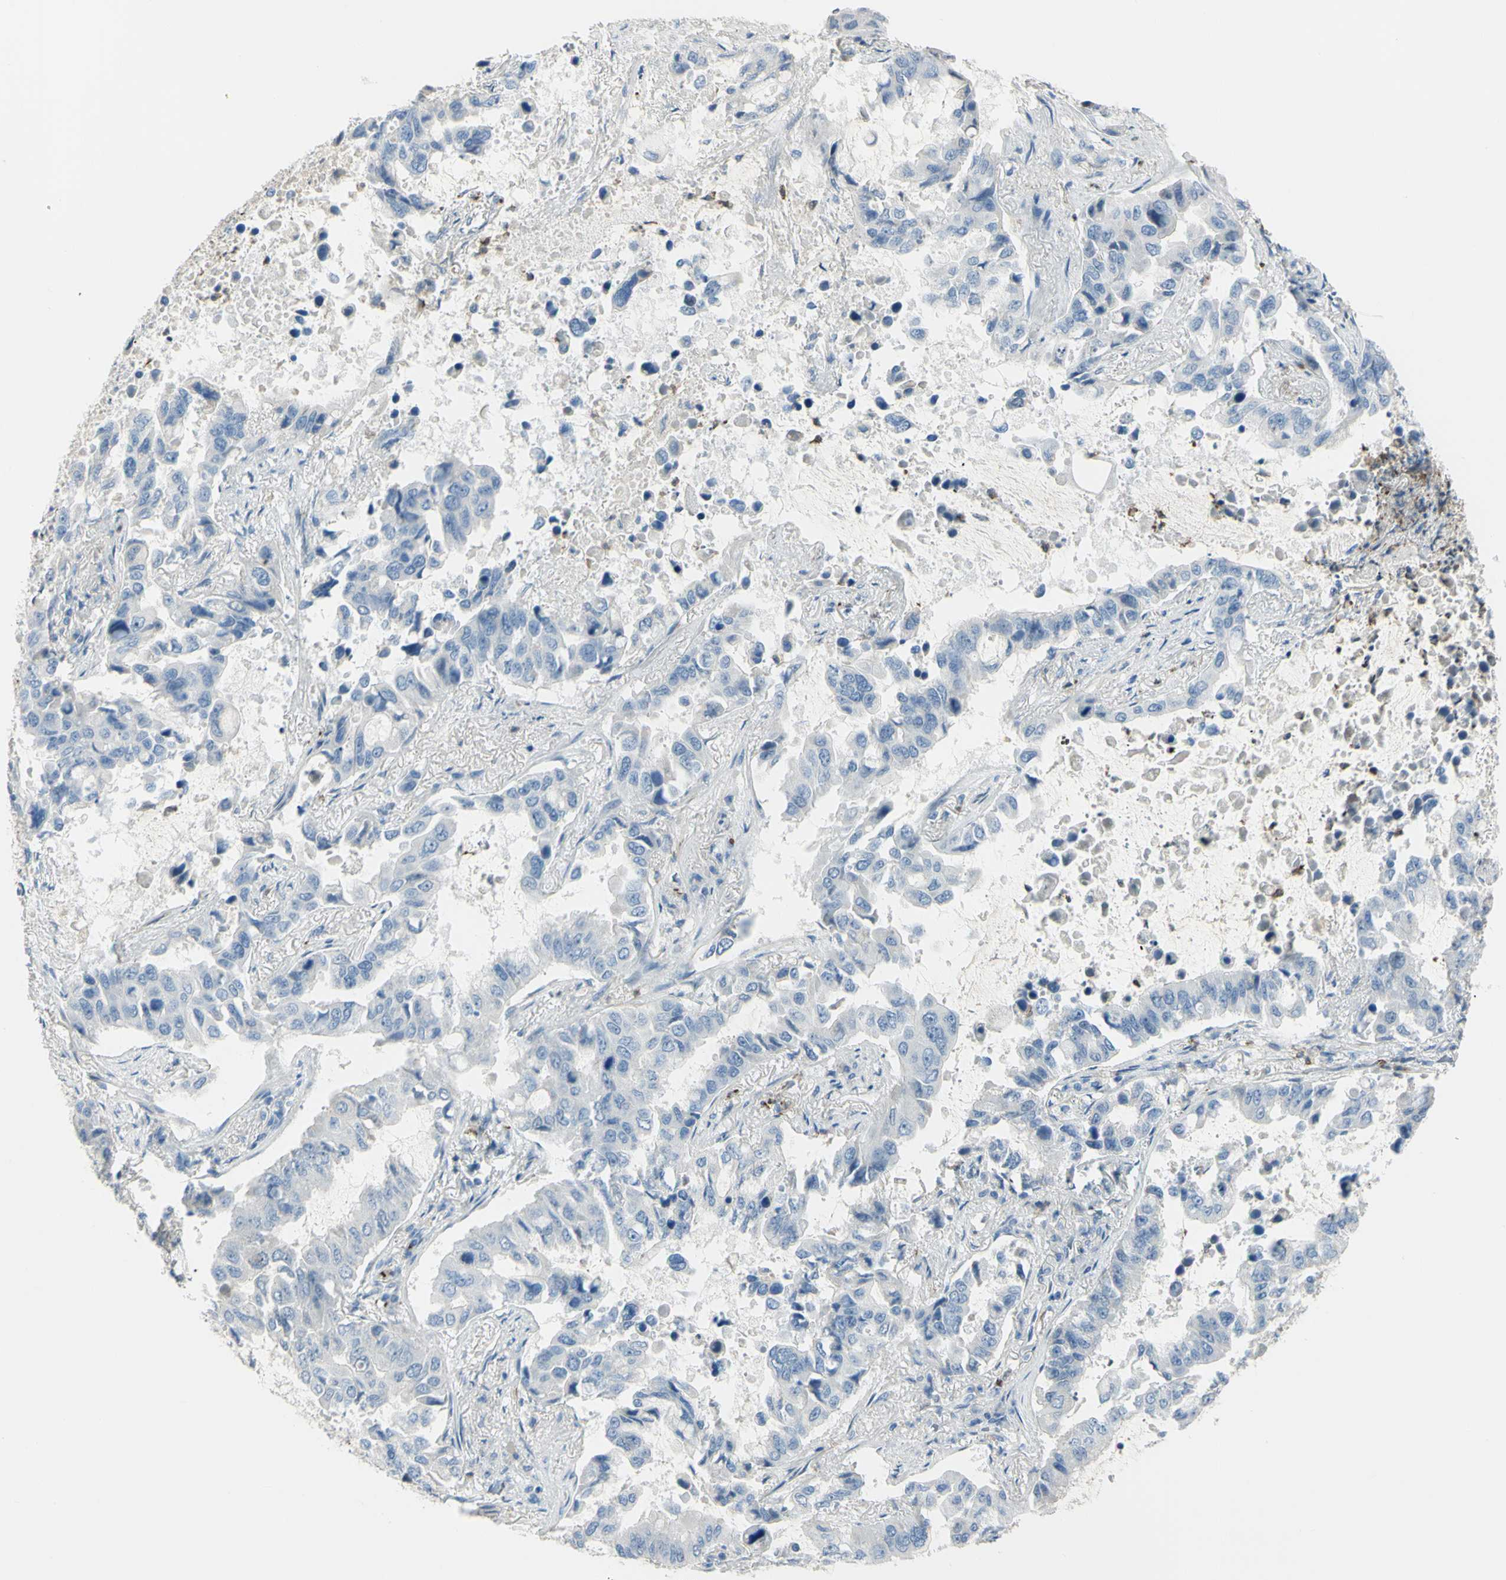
{"staining": {"intensity": "negative", "quantity": "none", "location": "none"}, "tissue": "lung cancer", "cell_type": "Tumor cells", "image_type": "cancer", "snomed": [{"axis": "morphology", "description": "Adenocarcinoma, NOS"}, {"axis": "topography", "description": "Lung"}], "caption": "Tumor cells are negative for protein expression in human lung cancer (adenocarcinoma).", "gene": "ZNF557", "patient": {"sex": "male", "age": 64}}